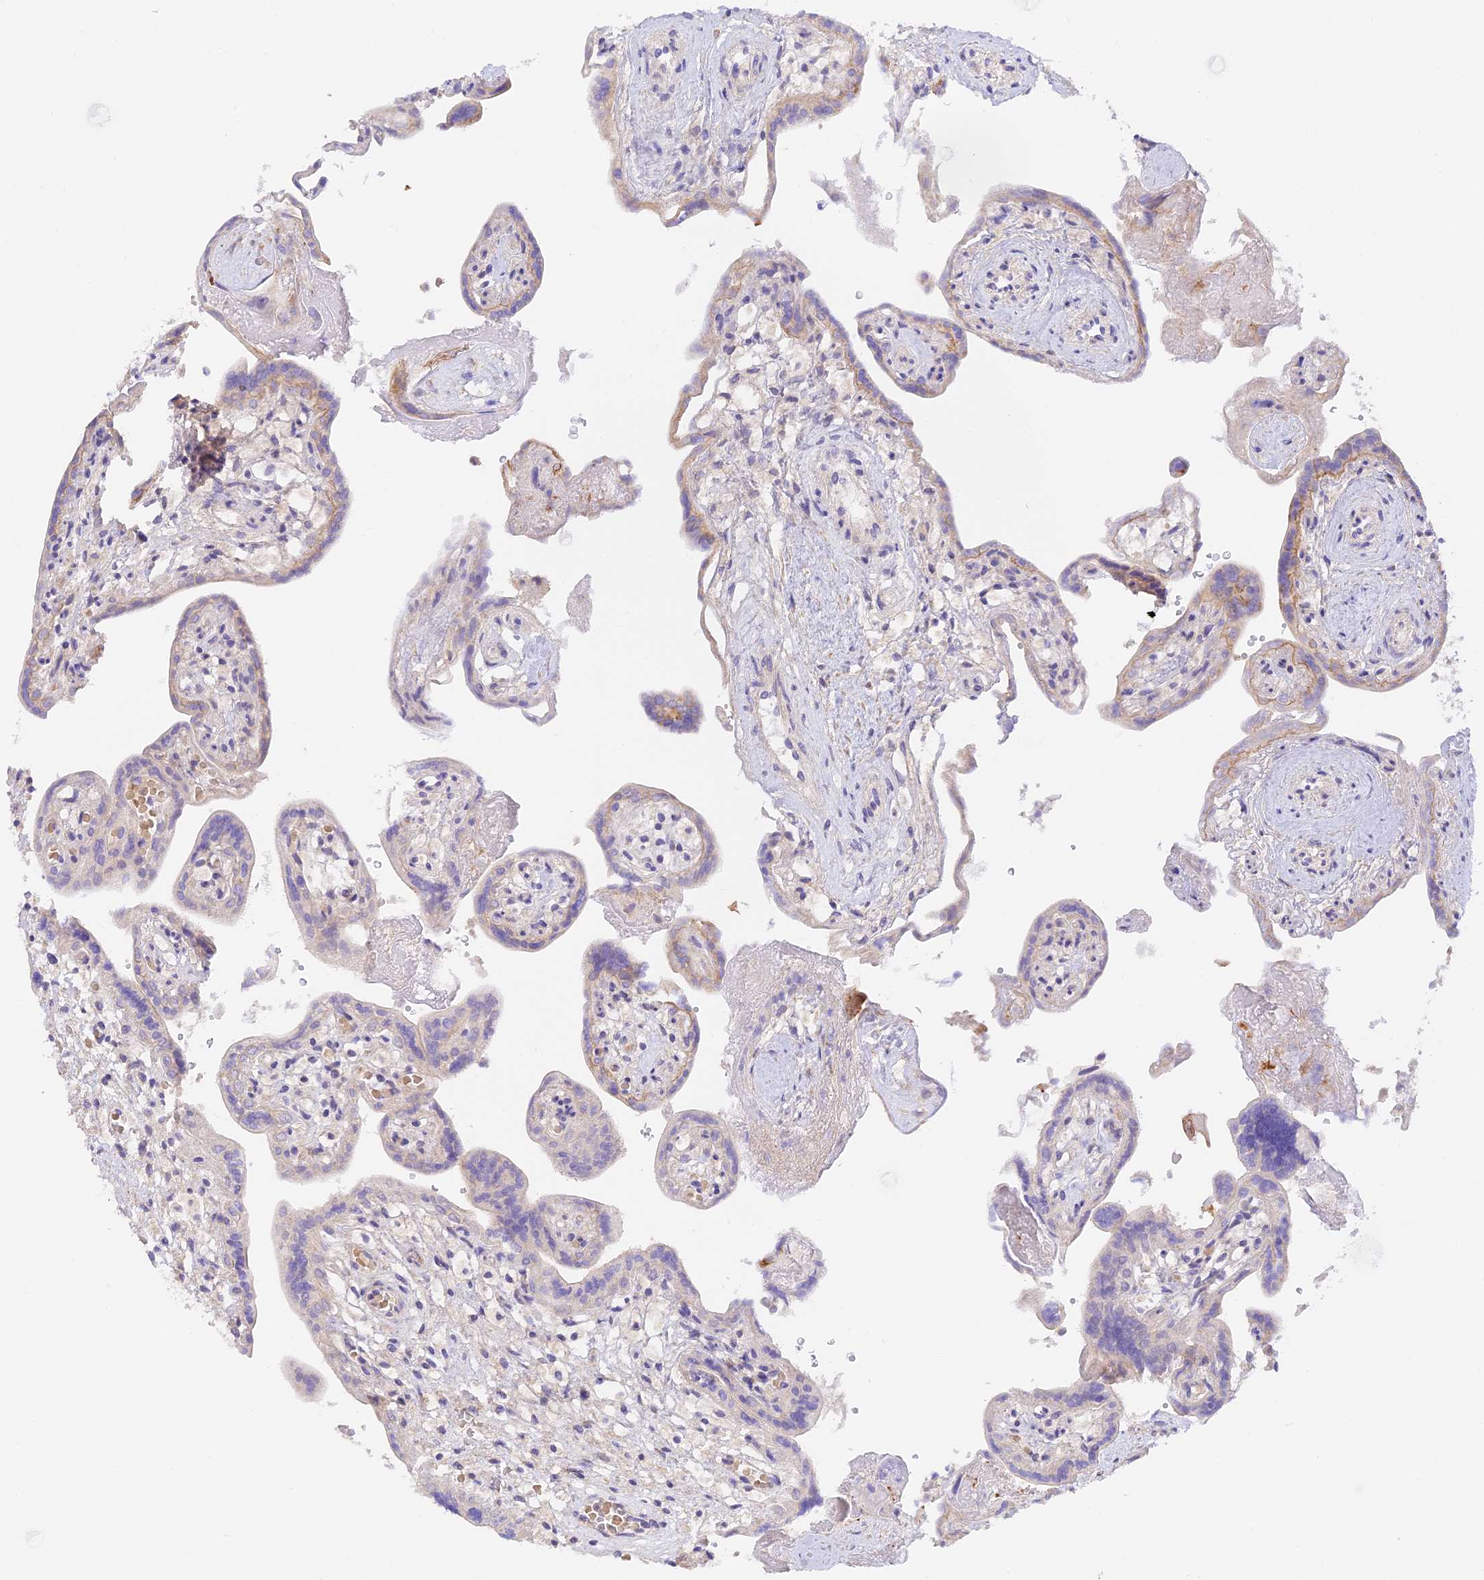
{"staining": {"intensity": "moderate", "quantity": "<25%", "location": "cytoplasmic/membranous"}, "tissue": "placenta", "cell_type": "Trophoblastic cells", "image_type": "normal", "snomed": [{"axis": "morphology", "description": "Normal tissue, NOS"}, {"axis": "topography", "description": "Placenta"}], "caption": "This is an image of immunohistochemistry staining of unremarkable placenta, which shows moderate positivity in the cytoplasmic/membranous of trophoblastic cells.", "gene": "CAMSAP3", "patient": {"sex": "female", "age": 37}}